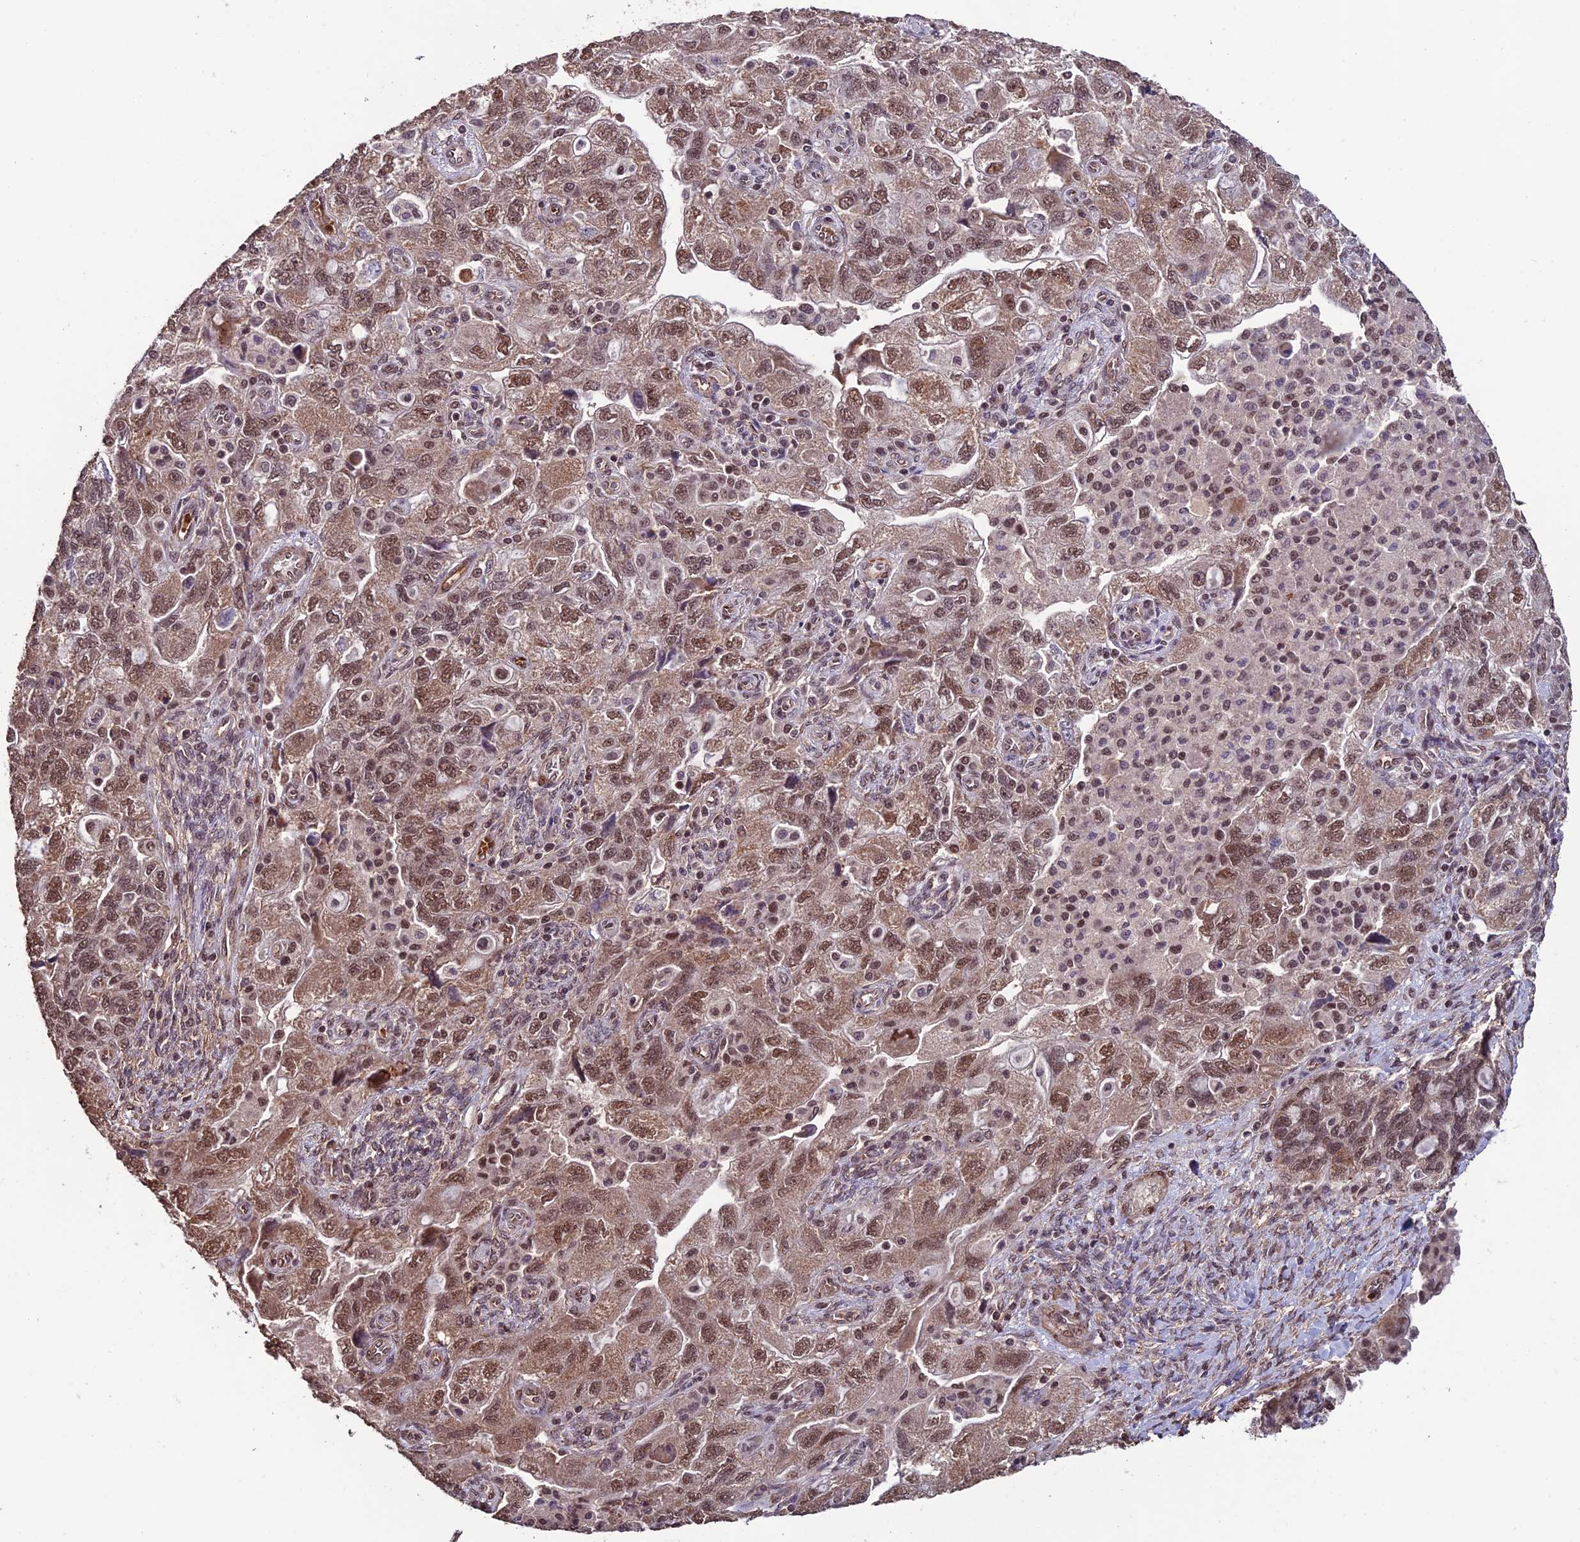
{"staining": {"intensity": "moderate", "quantity": "25%-75%", "location": "cytoplasmic/membranous,nuclear"}, "tissue": "ovarian cancer", "cell_type": "Tumor cells", "image_type": "cancer", "snomed": [{"axis": "morphology", "description": "Carcinoma, endometroid"}, {"axis": "topography", "description": "Ovary"}], "caption": "This is an image of IHC staining of ovarian cancer, which shows moderate positivity in the cytoplasmic/membranous and nuclear of tumor cells.", "gene": "CABIN1", "patient": {"sex": "female", "age": 51}}